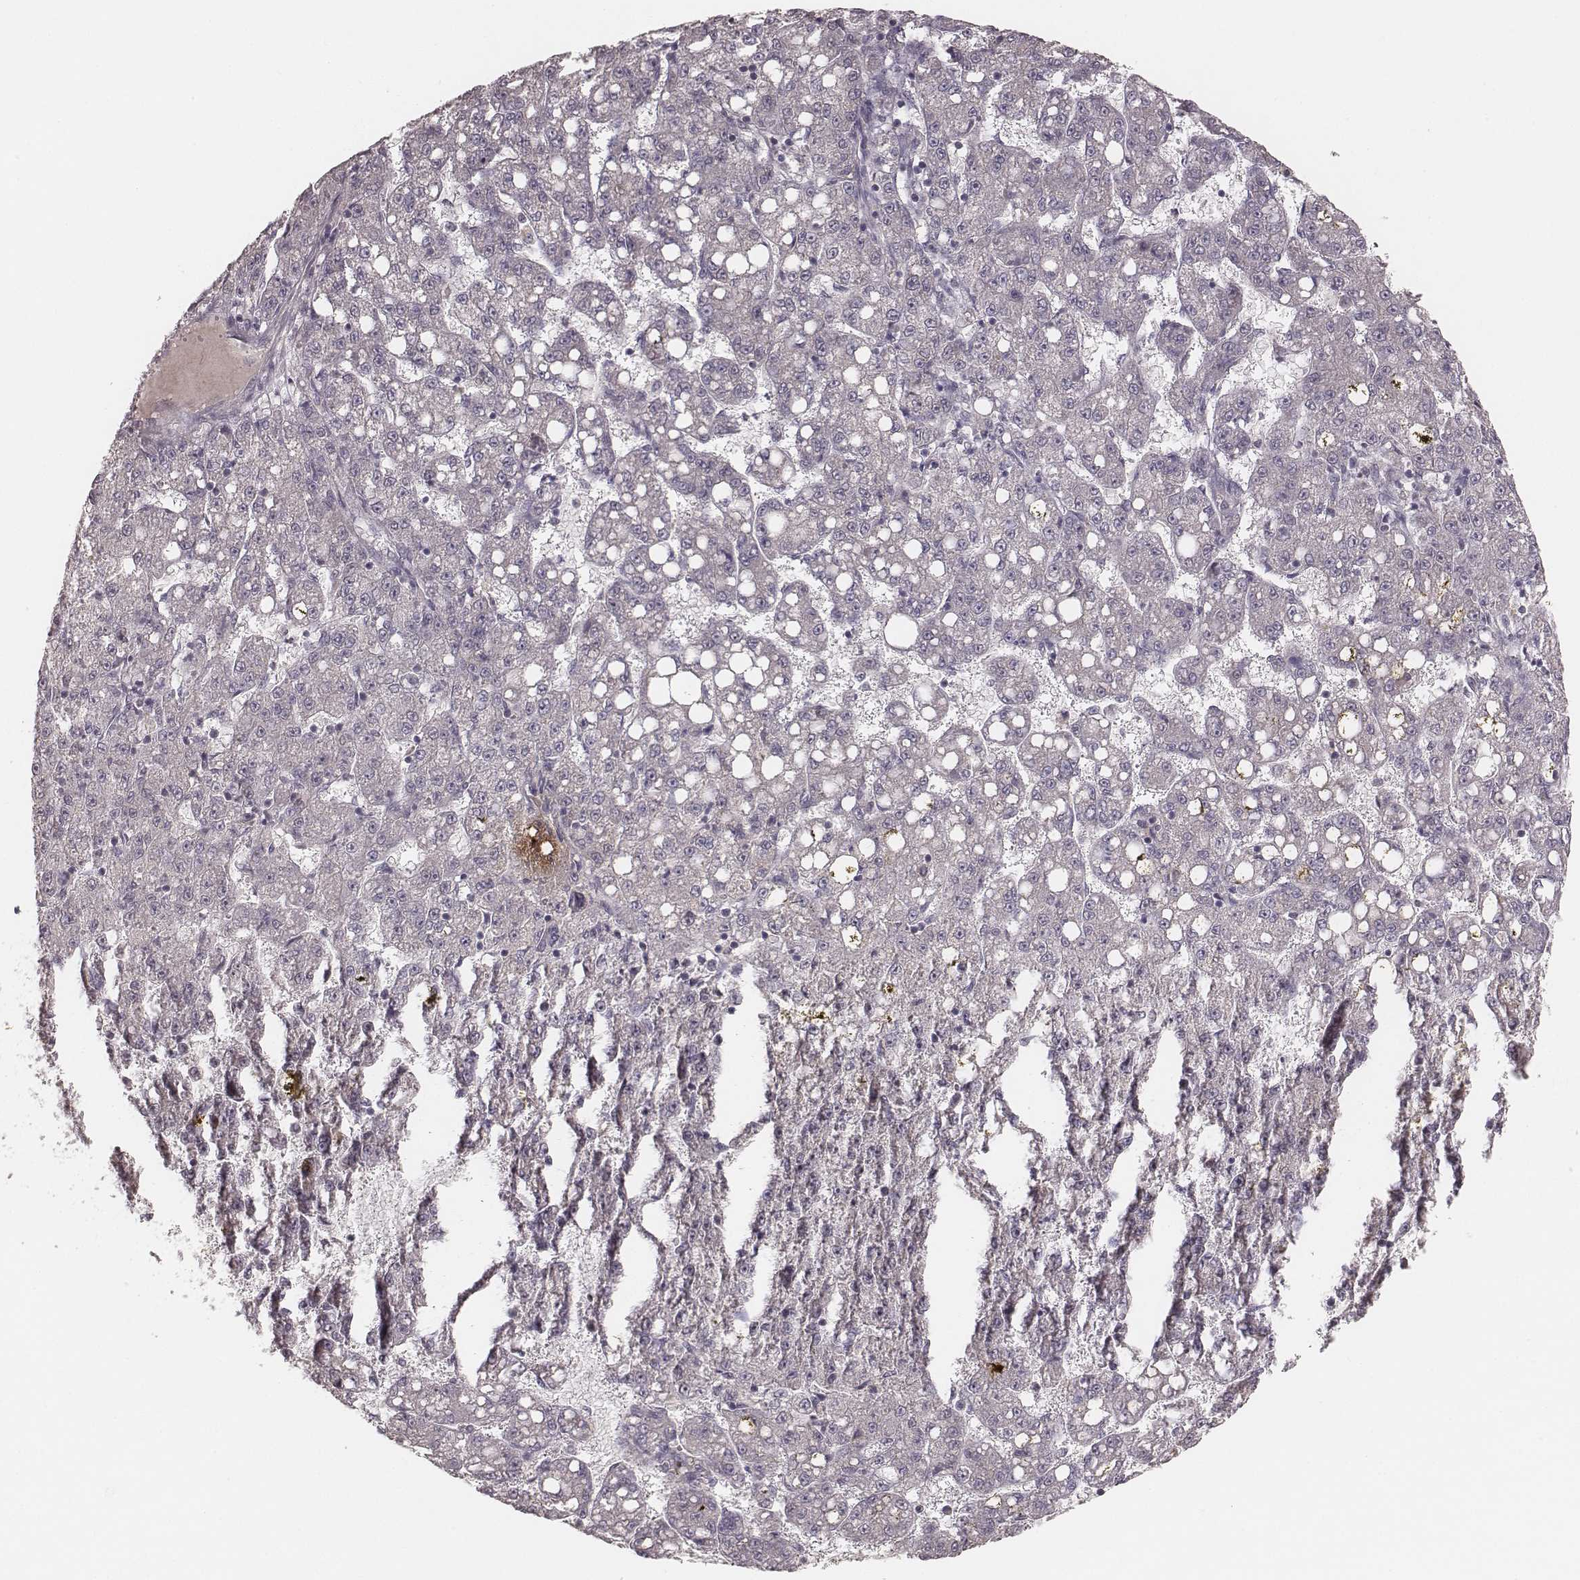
{"staining": {"intensity": "negative", "quantity": "none", "location": "none"}, "tissue": "liver cancer", "cell_type": "Tumor cells", "image_type": "cancer", "snomed": [{"axis": "morphology", "description": "Carcinoma, Hepatocellular, NOS"}, {"axis": "topography", "description": "Liver"}], "caption": "The immunohistochemistry photomicrograph has no significant staining in tumor cells of hepatocellular carcinoma (liver) tissue.", "gene": "LY6K", "patient": {"sex": "female", "age": 65}}